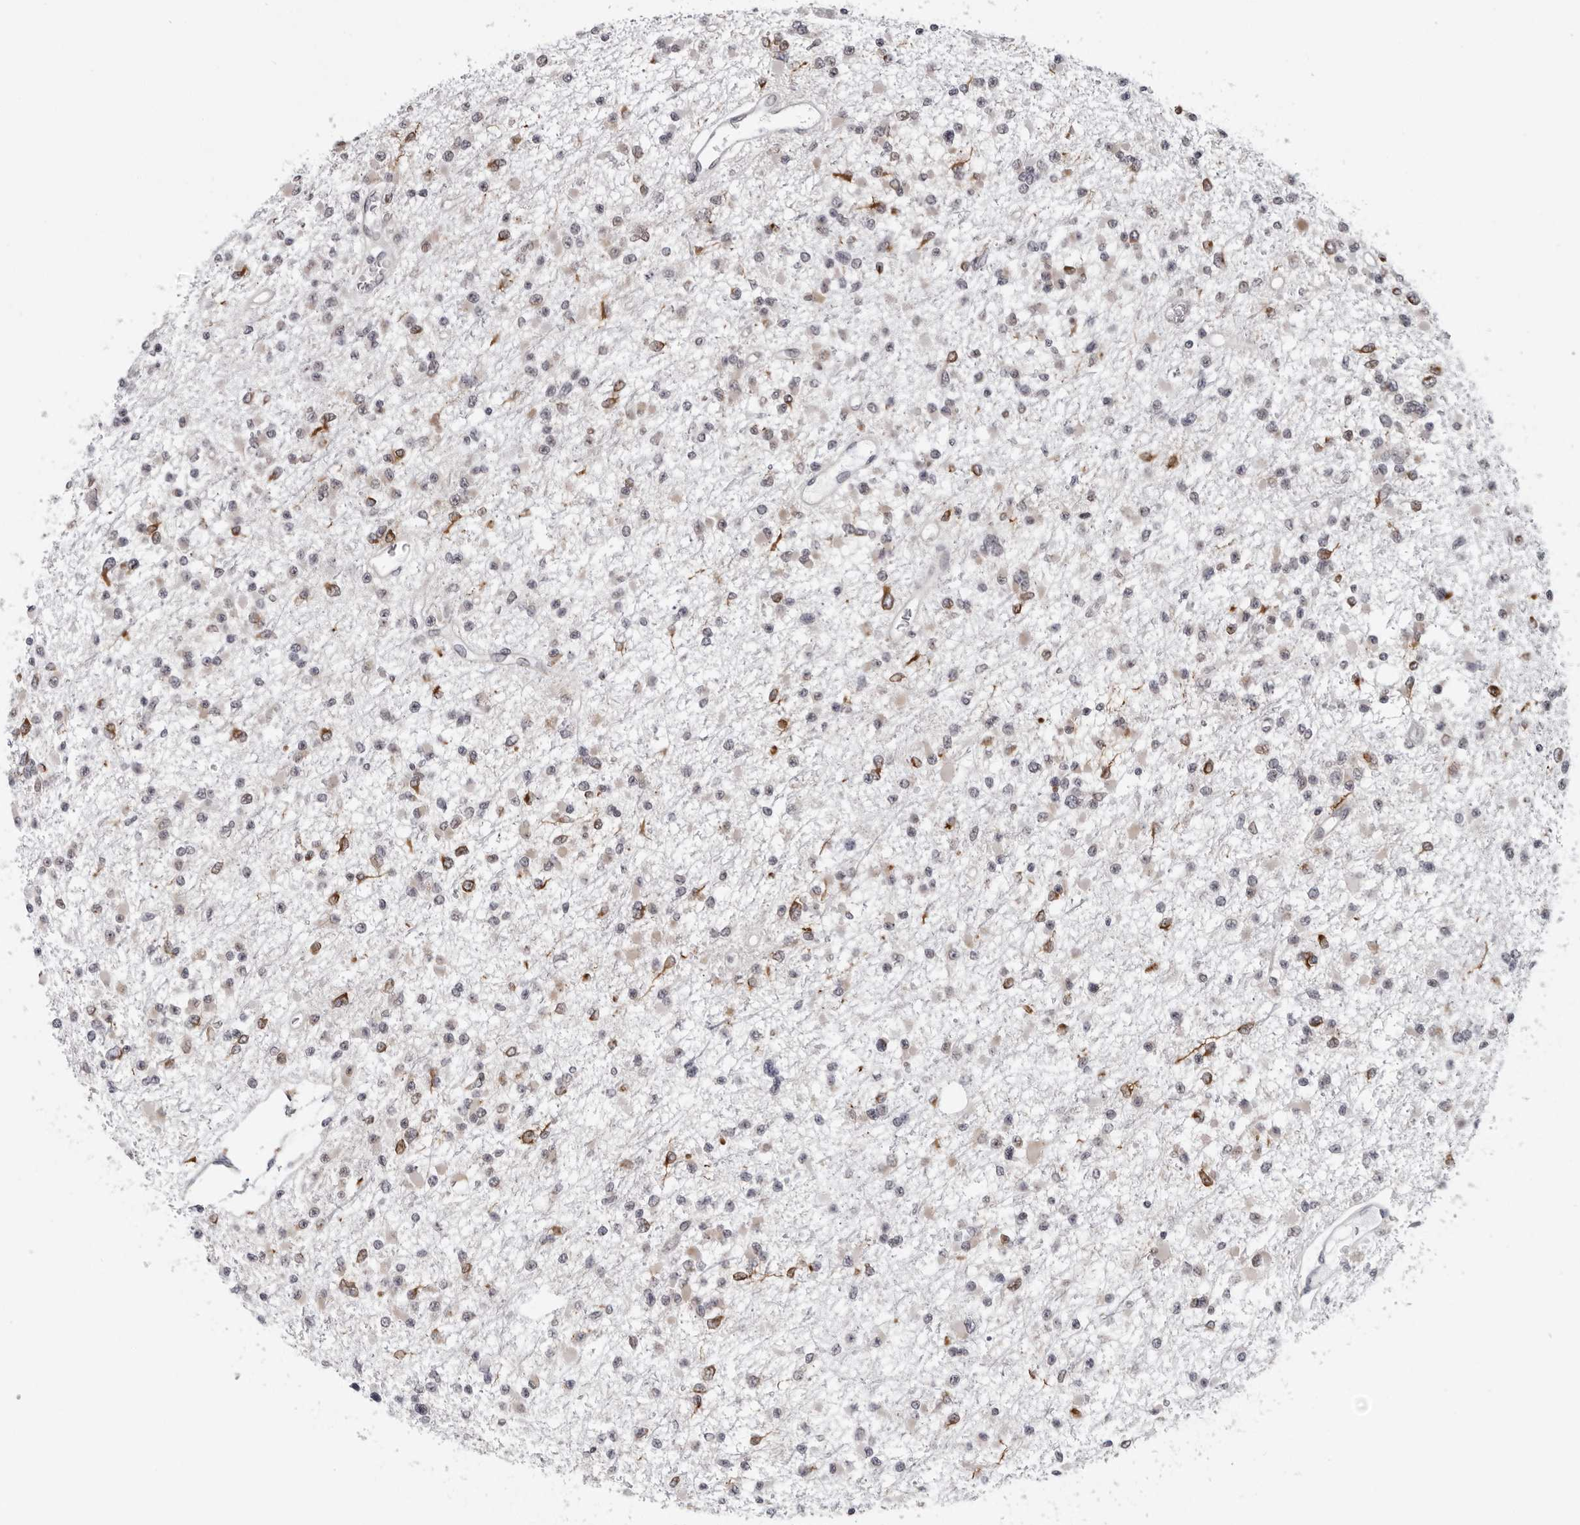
{"staining": {"intensity": "moderate", "quantity": "<25%", "location": "cytoplasmic/membranous"}, "tissue": "glioma", "cell_type": "Tumor cells", "image_type": "cancer", "snomed": [{"axis": "morphology", "description": "Glioma, malignant, Low grade"}, {"axis": "topography", "description": "Brain"}], "caption": "Protein expression analysis of human low-grade glioma (malignant) reveals moderate cytoplasmic/membranous staining in approximately <25% of tumor cells.", "gene": "CPT2", "patient": {"sex": "female", "age": 22}}